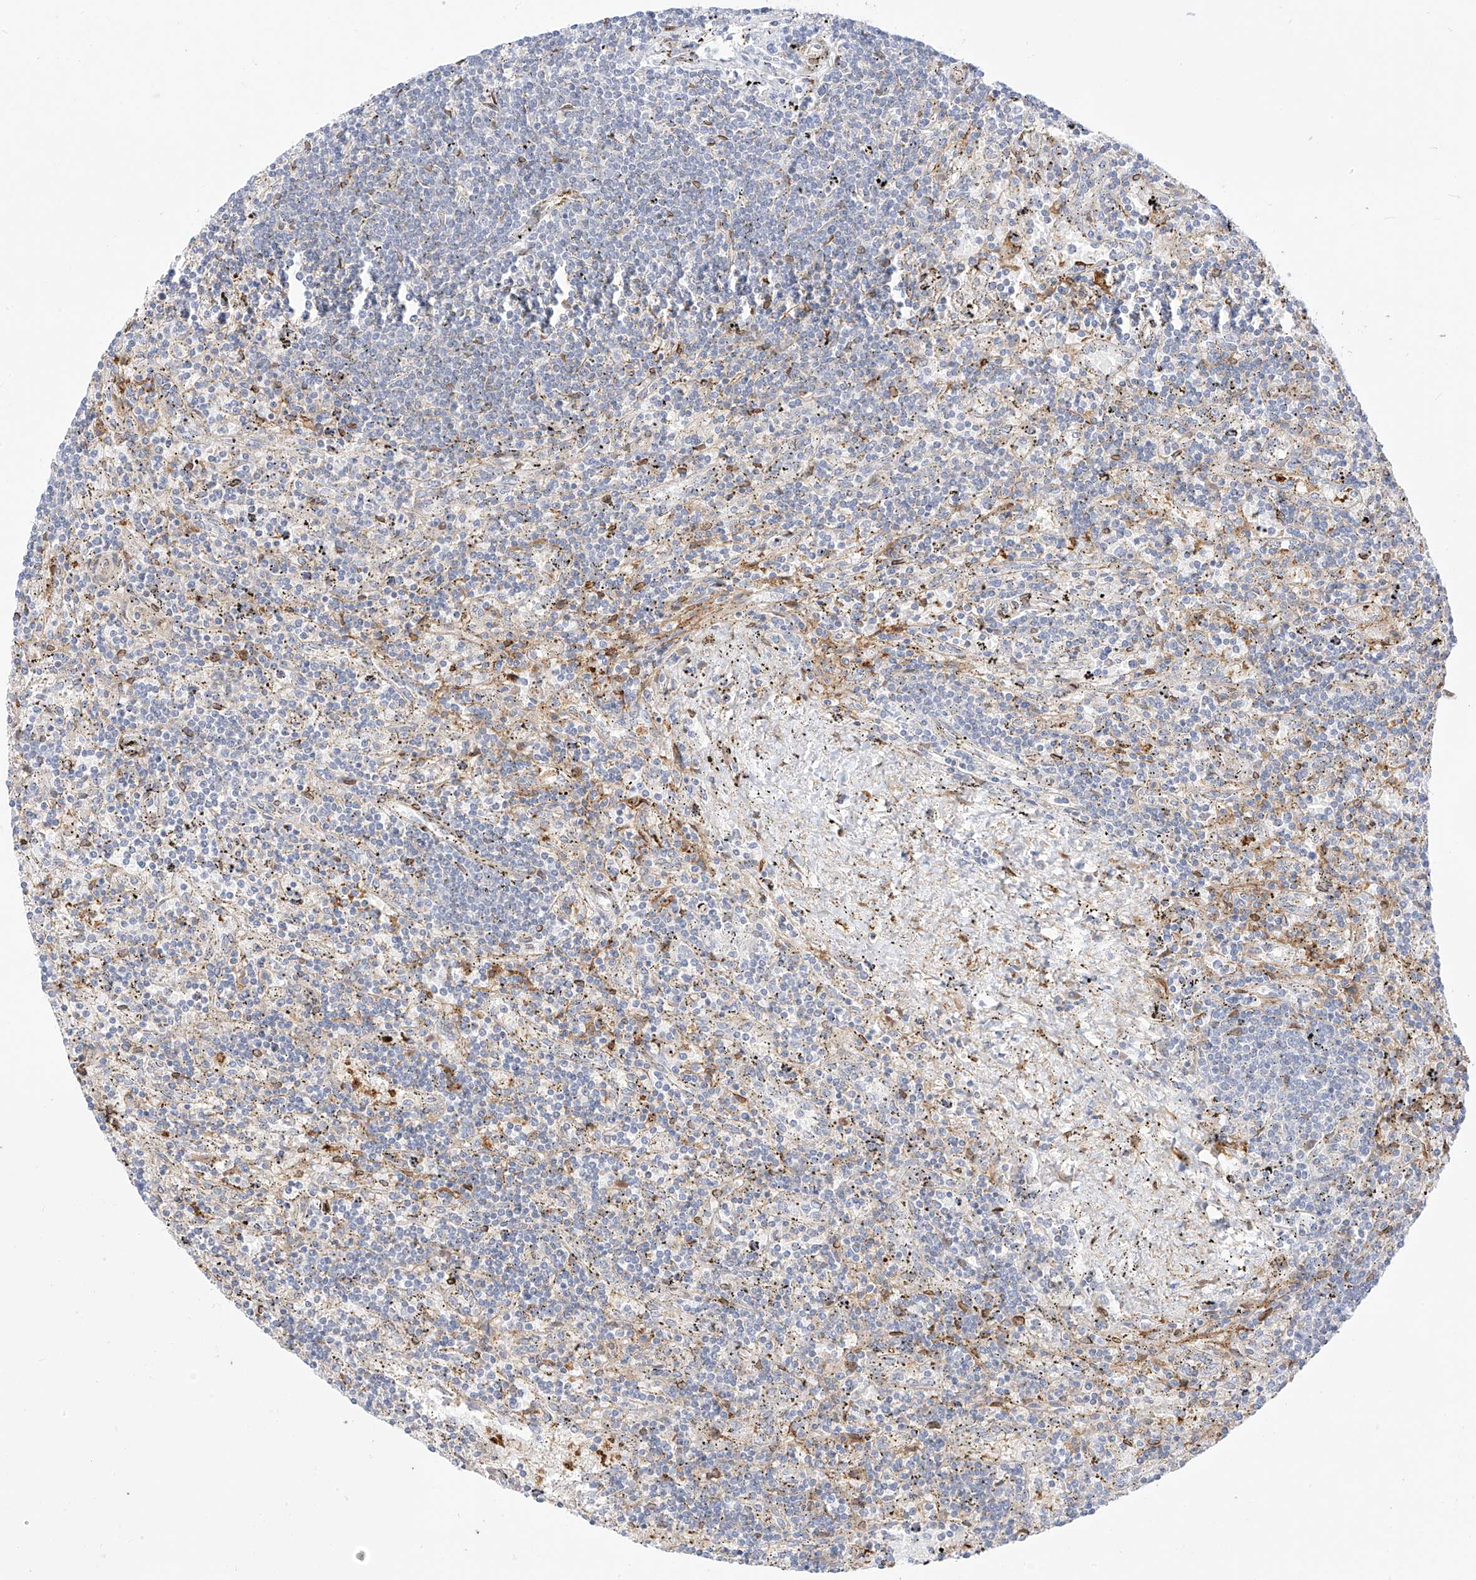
{"staining": {"intensity": "negative", "quantity": "none", "location": "none"}, "tissue": "lymphoma", "cell_type": "Tumor cells", "image_type": "cancer", "snomed": [{"axis": "morphology", "description": "Malignant lymphoma, non-Hodgkin's type, Low grade"}, {"axis": "topography", "description": "Spleen"}], "caption": "Lymphoma was stained to show a protein in brown. There is no significant positivity in tumor cells.", "gene": "PCYOX1", "patient": {"sex": "male", "age": 76}}